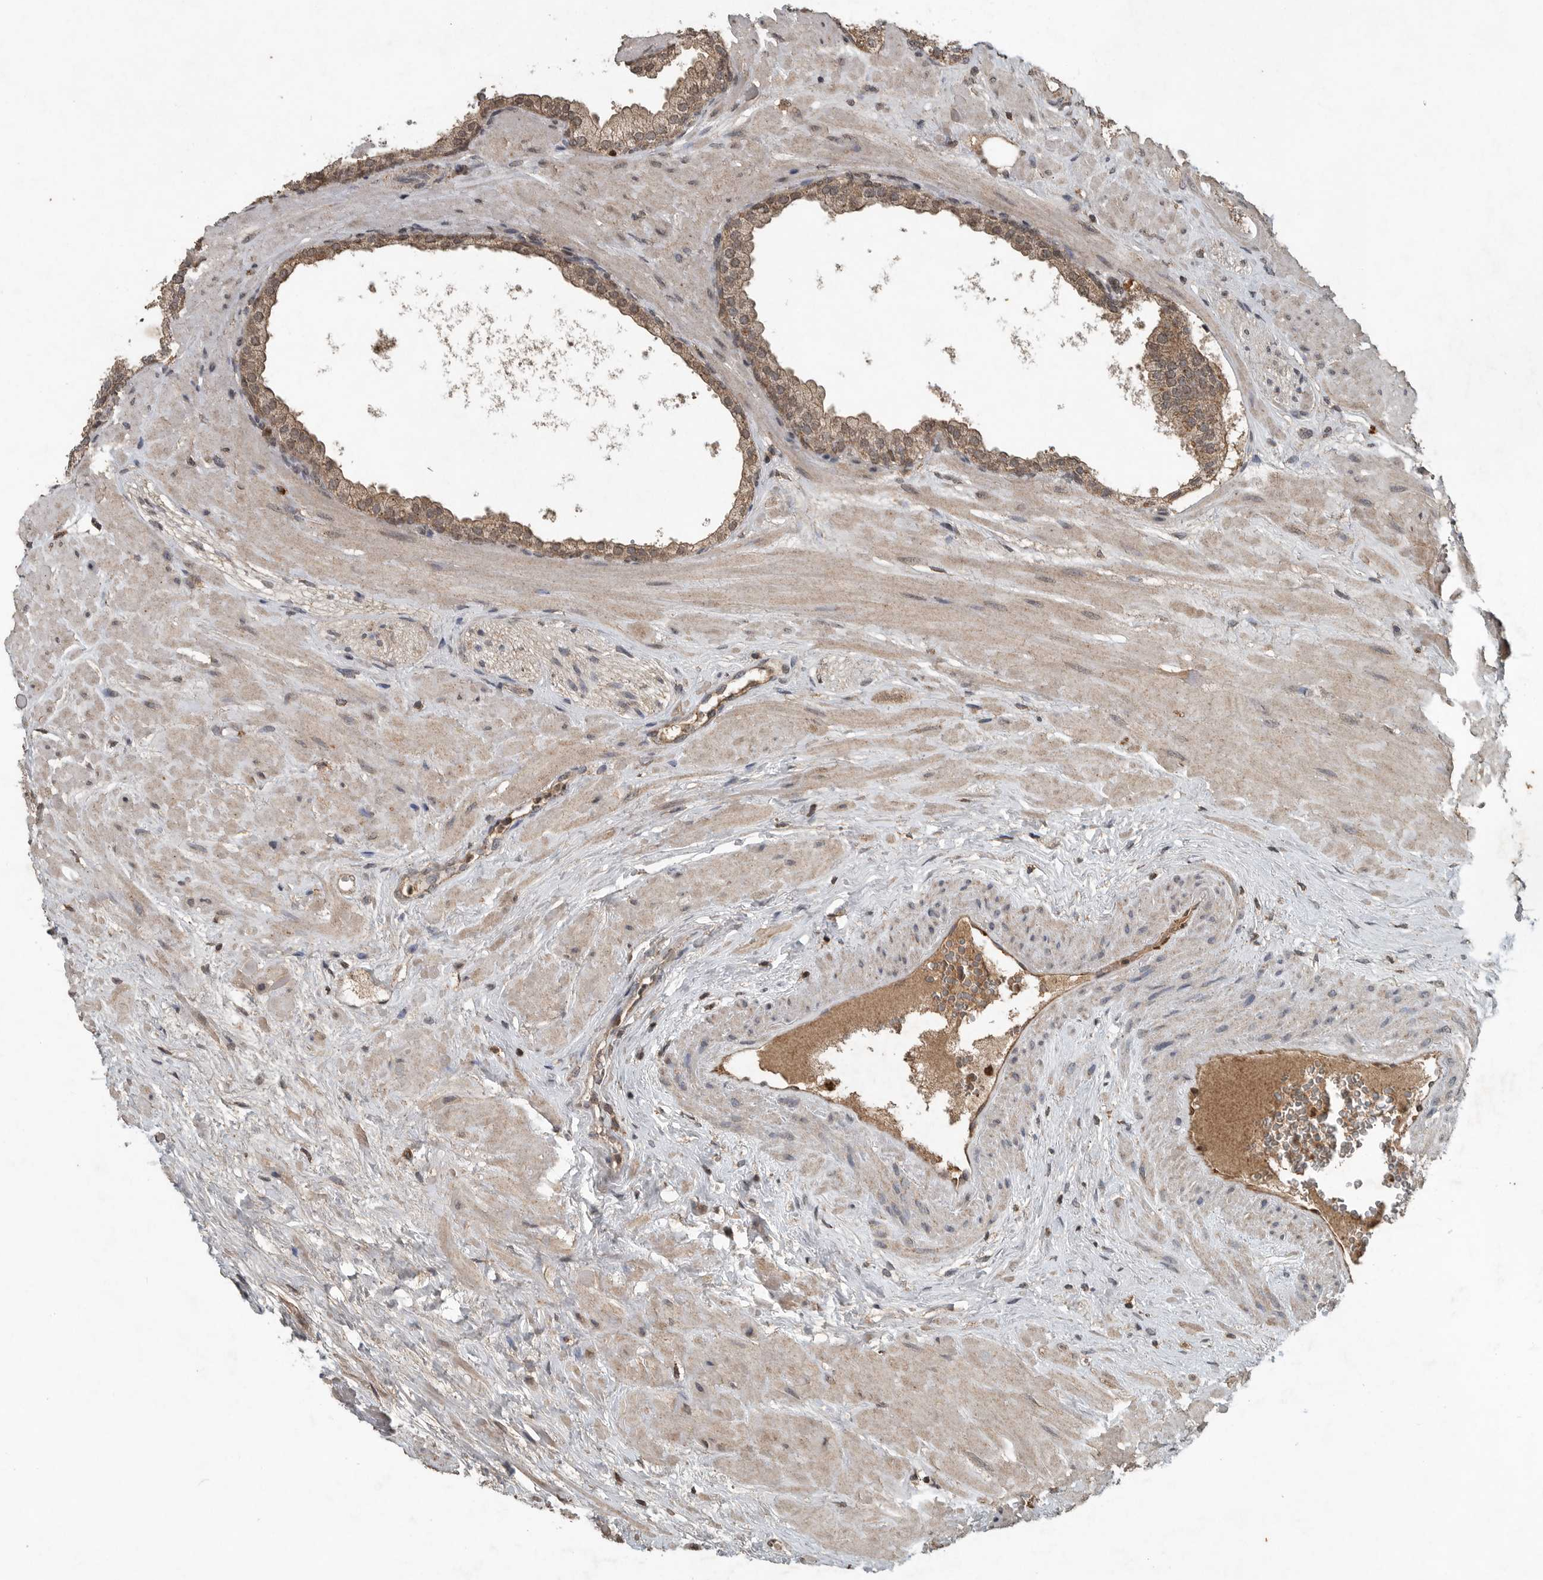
{"staining": {"intensity": "strong", "quantity": "25%-75%", "location": "cytoplasmic/membranous"}, "tissue": "prostate", "cell_type": "Glandular cells", "image_type": "normal", "snomed": [{"axis": "morphology", "description": "Normal tissue, NOS"}, {"axis": "morphology", "description": "Urothelial carcinoma, Low grade"}, {"axis": "topography", "description": "Urinary bladder"}, {"axis": "topography", "description": "Prostate"}], "caption": "Protein staining of benign prostate displays strong cytoplasmic/membranous staining in approximately 25%-75% of glandular cells.", "gene": "IL6ST", "patient": {"sex": "male", "age": 60}}